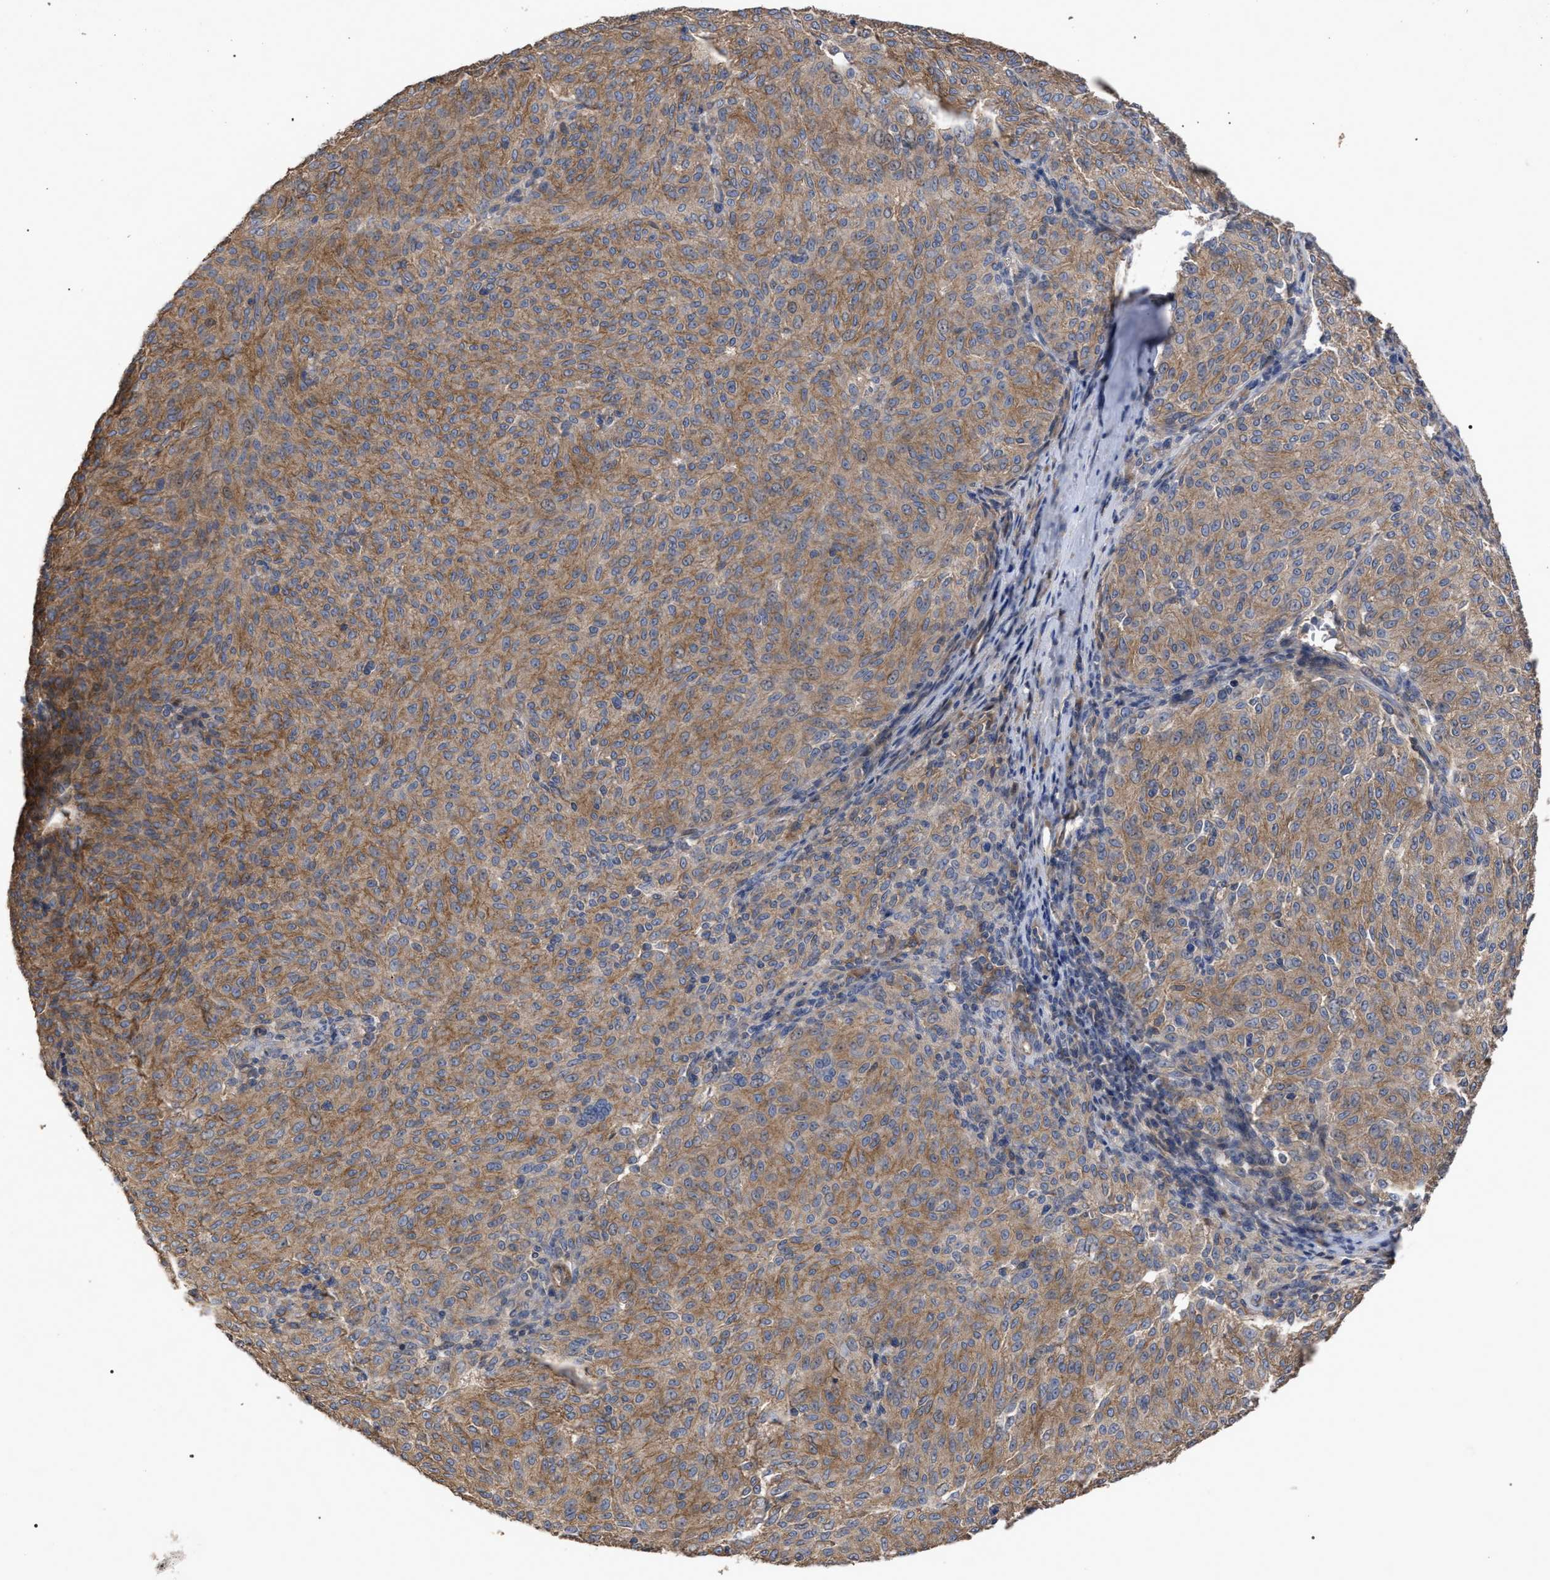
{"staining": {"intensity": "moderate", "quantity": ">75%", "location": "cytoplasmic/membranous"}, "tissue": "melanoma", "cell_type": "Tumor cells", "image_type": "cancer", "snomed": [{"axis": "morphology", "description": "Malignant melanoma, NOS"}, {"axis": "topography", "description": "Skin"}], "caption": "Melanoma tissue shows moderate cytoplasmic/membranous expression in about >75% of tumor cells", "gene": "BTN2A1", "patient": {"sex": "female", "age": 72}}